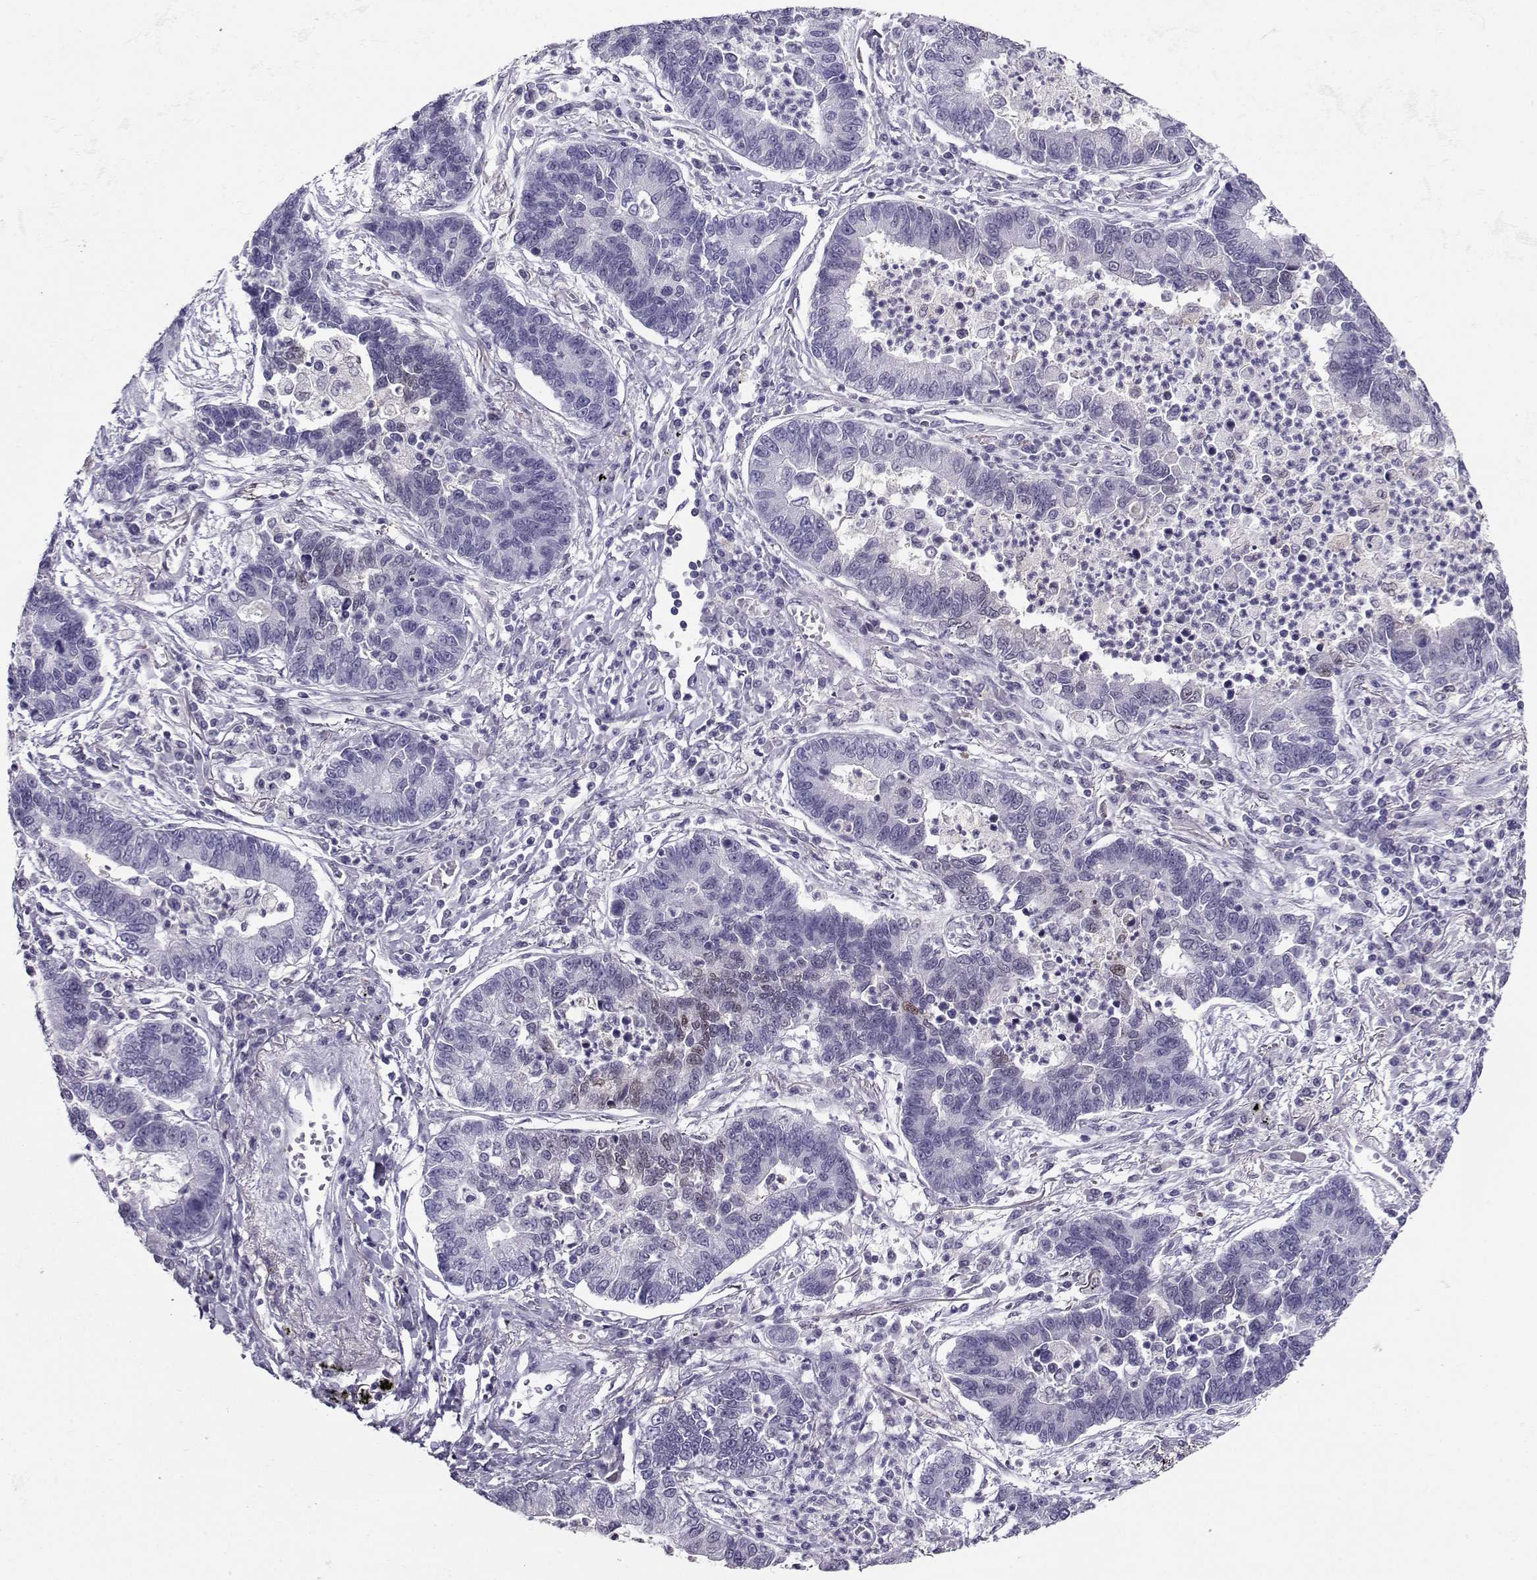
{"staining": {"intensity": "weak", "quantity": "<25%", "location": "nuclear"}, "tissue": "lung cancer", "cell_type": "Tumor cells", "image_type": "cancer", "snomed": [{"axis": "morphology", "description": "Adenocarcinoma, NOS"}, {"axis": "topography", "description": "Lung"}], "caption": "This is an immunohistochemistry (IHC) photomicrograph of human lung cancer (adenocarcinoma). There is no expression in tumor cells.", "gene": "PGK1", "patient": {"sex": "female", "age": 57}}